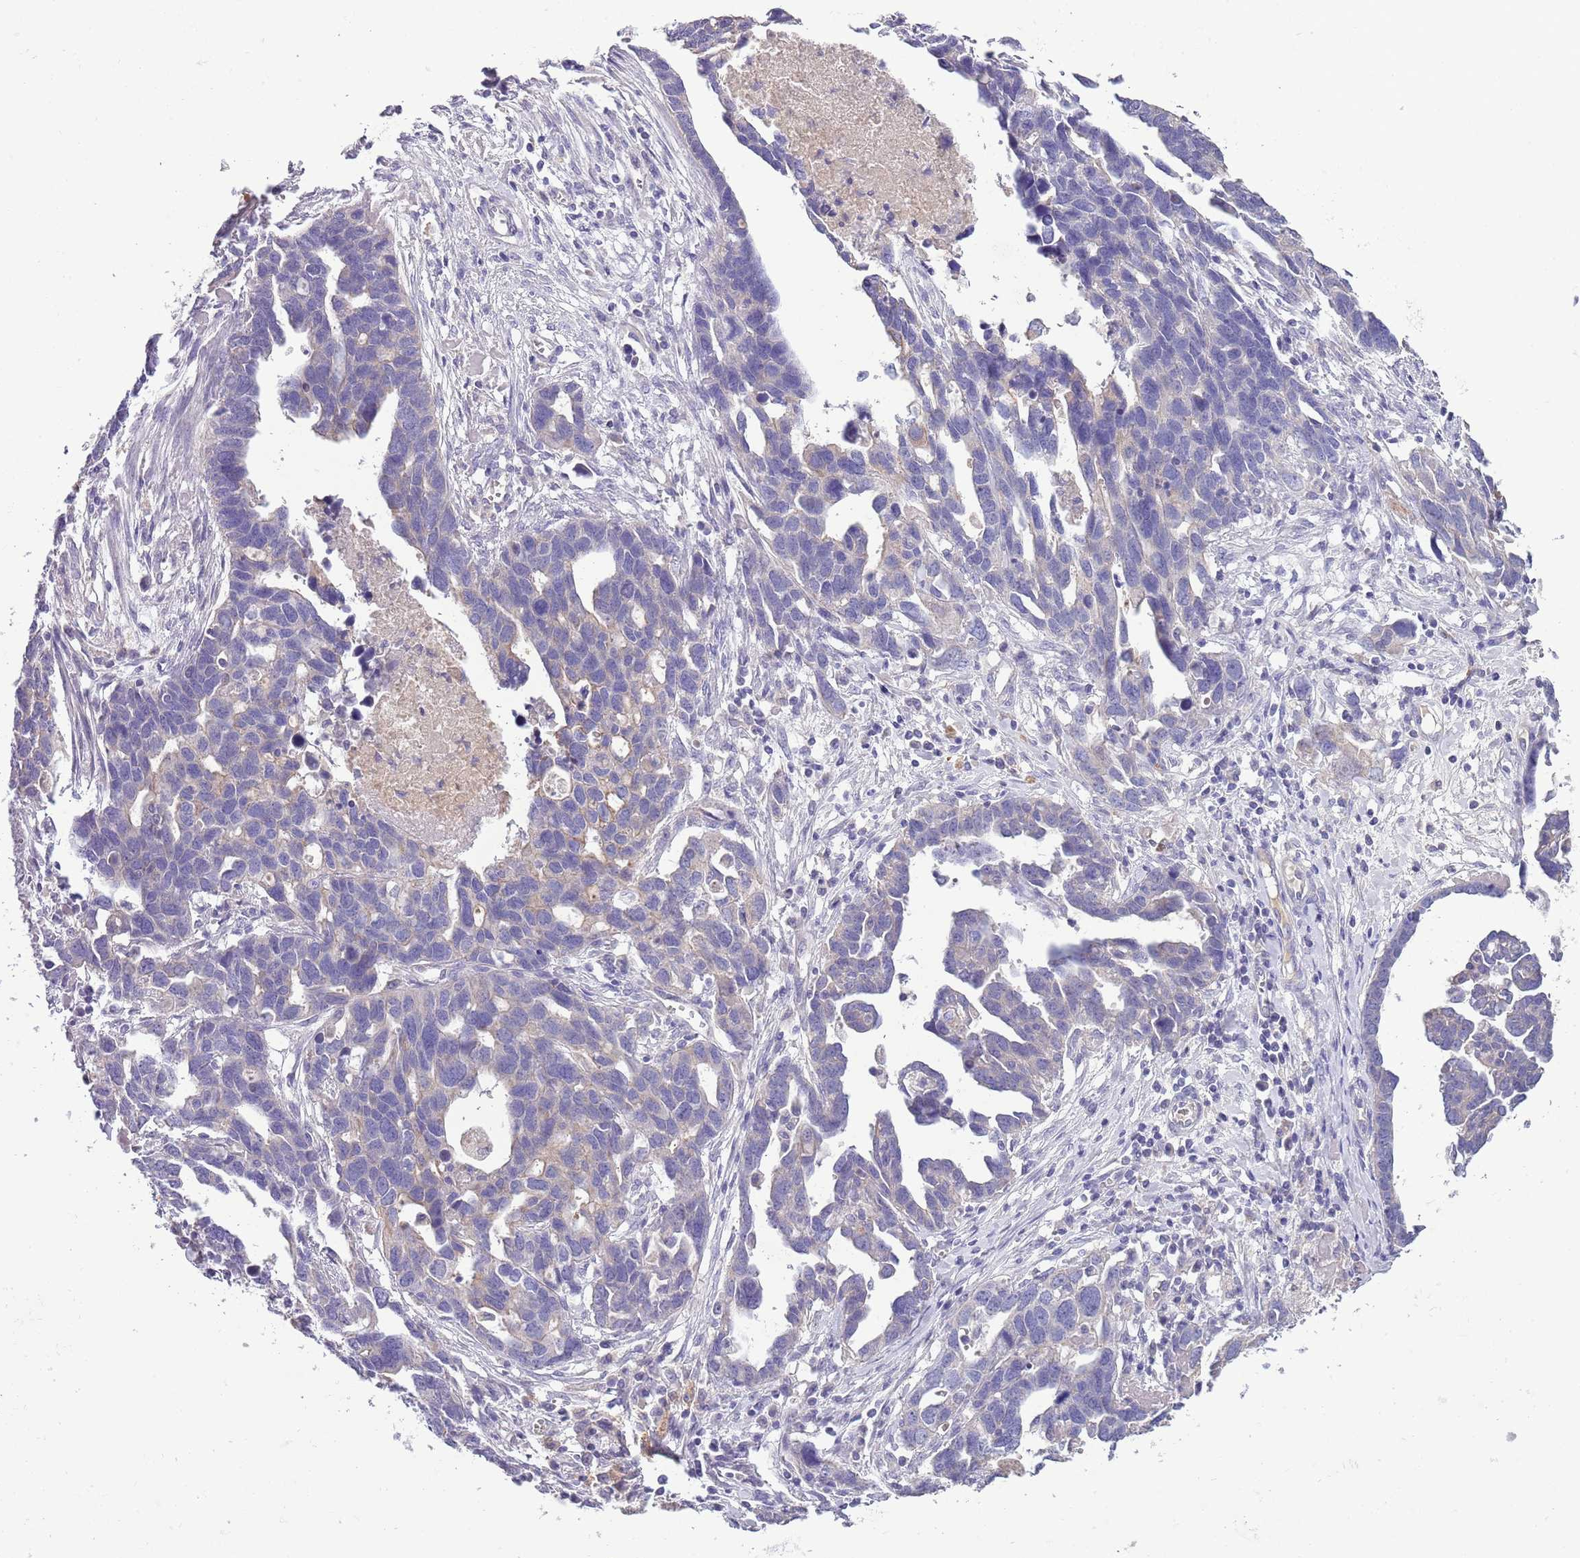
{"staining": {"intensity": "negative", "quantity": "none", "location": "none"}, "tissue": "ovarian cancer", "cell_type": "Tumor cells", "image_type": "cancer", "snomed": [{"axis": "morphology", "description": "Cystadenocarcinoma, serous, NOS"}, {"axis": "topography", "description": "Ovary"}], "caption": "IHC of human ovarian cancer exhibits no expression in tumor cells.", "gene": "HES3", "patient": {"sex": "female", "age": 54}}